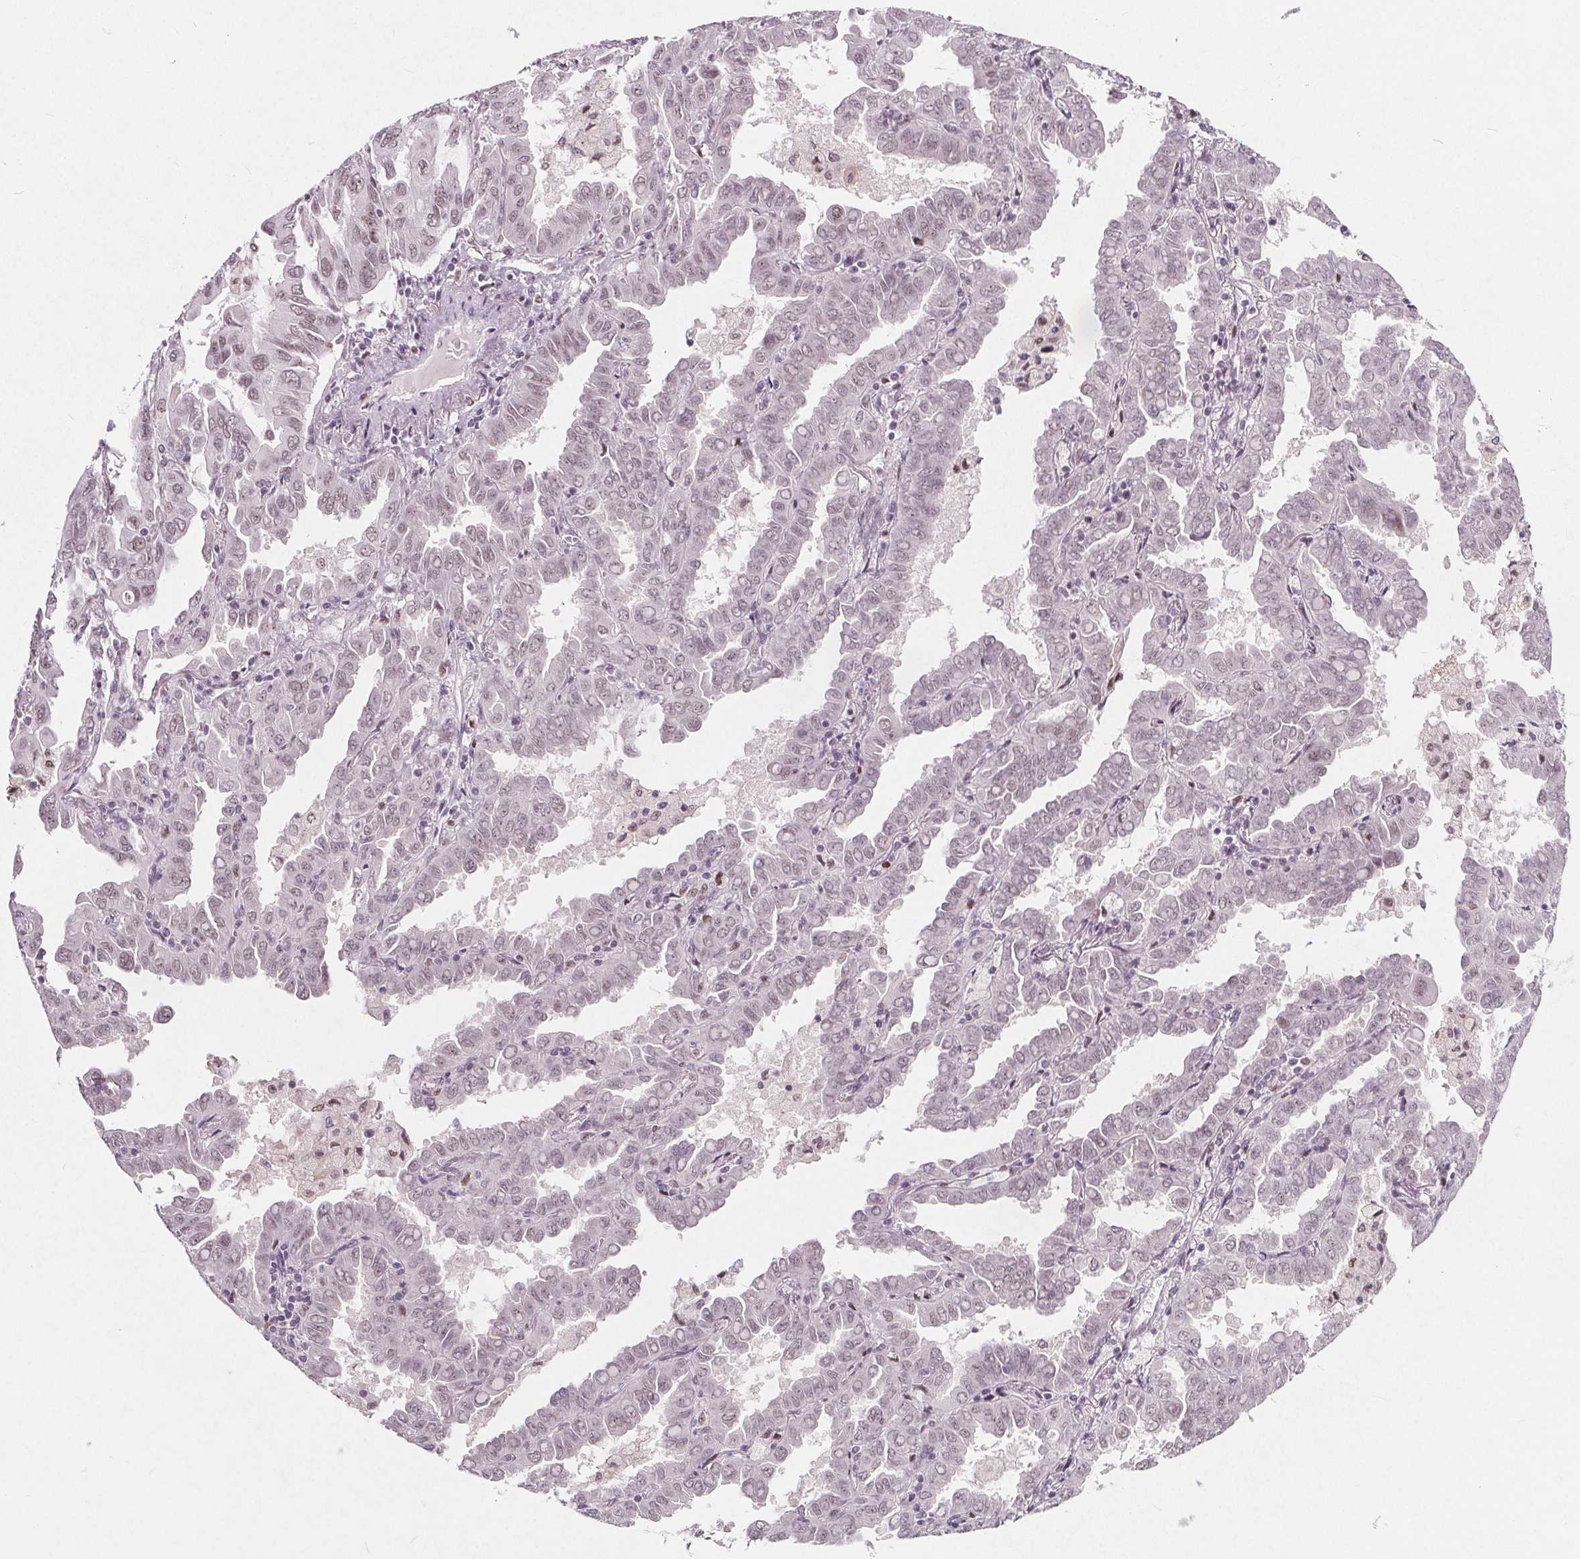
{"staining": {"intensity": "weak", "quantity": "25%-75%", "location": "nuclear"}, "tissue": "lung cancer", "cell_type": "Tumor cells", "image_type": "cancer", "snomed": [{"axis": "morphology", "description": "Adenocarcinoma, NOS"}, {"axis": "topography", "description": "Lung"}], "caption": "A photomicrograph showing weak nuclear expression in about 25%-75% of tumor cells in adenocarcinoma (lung), as visualized by brown immunohistochemical staining.", "gene": "TAF6L", "patient": {"sex": "male", "age": 64}}